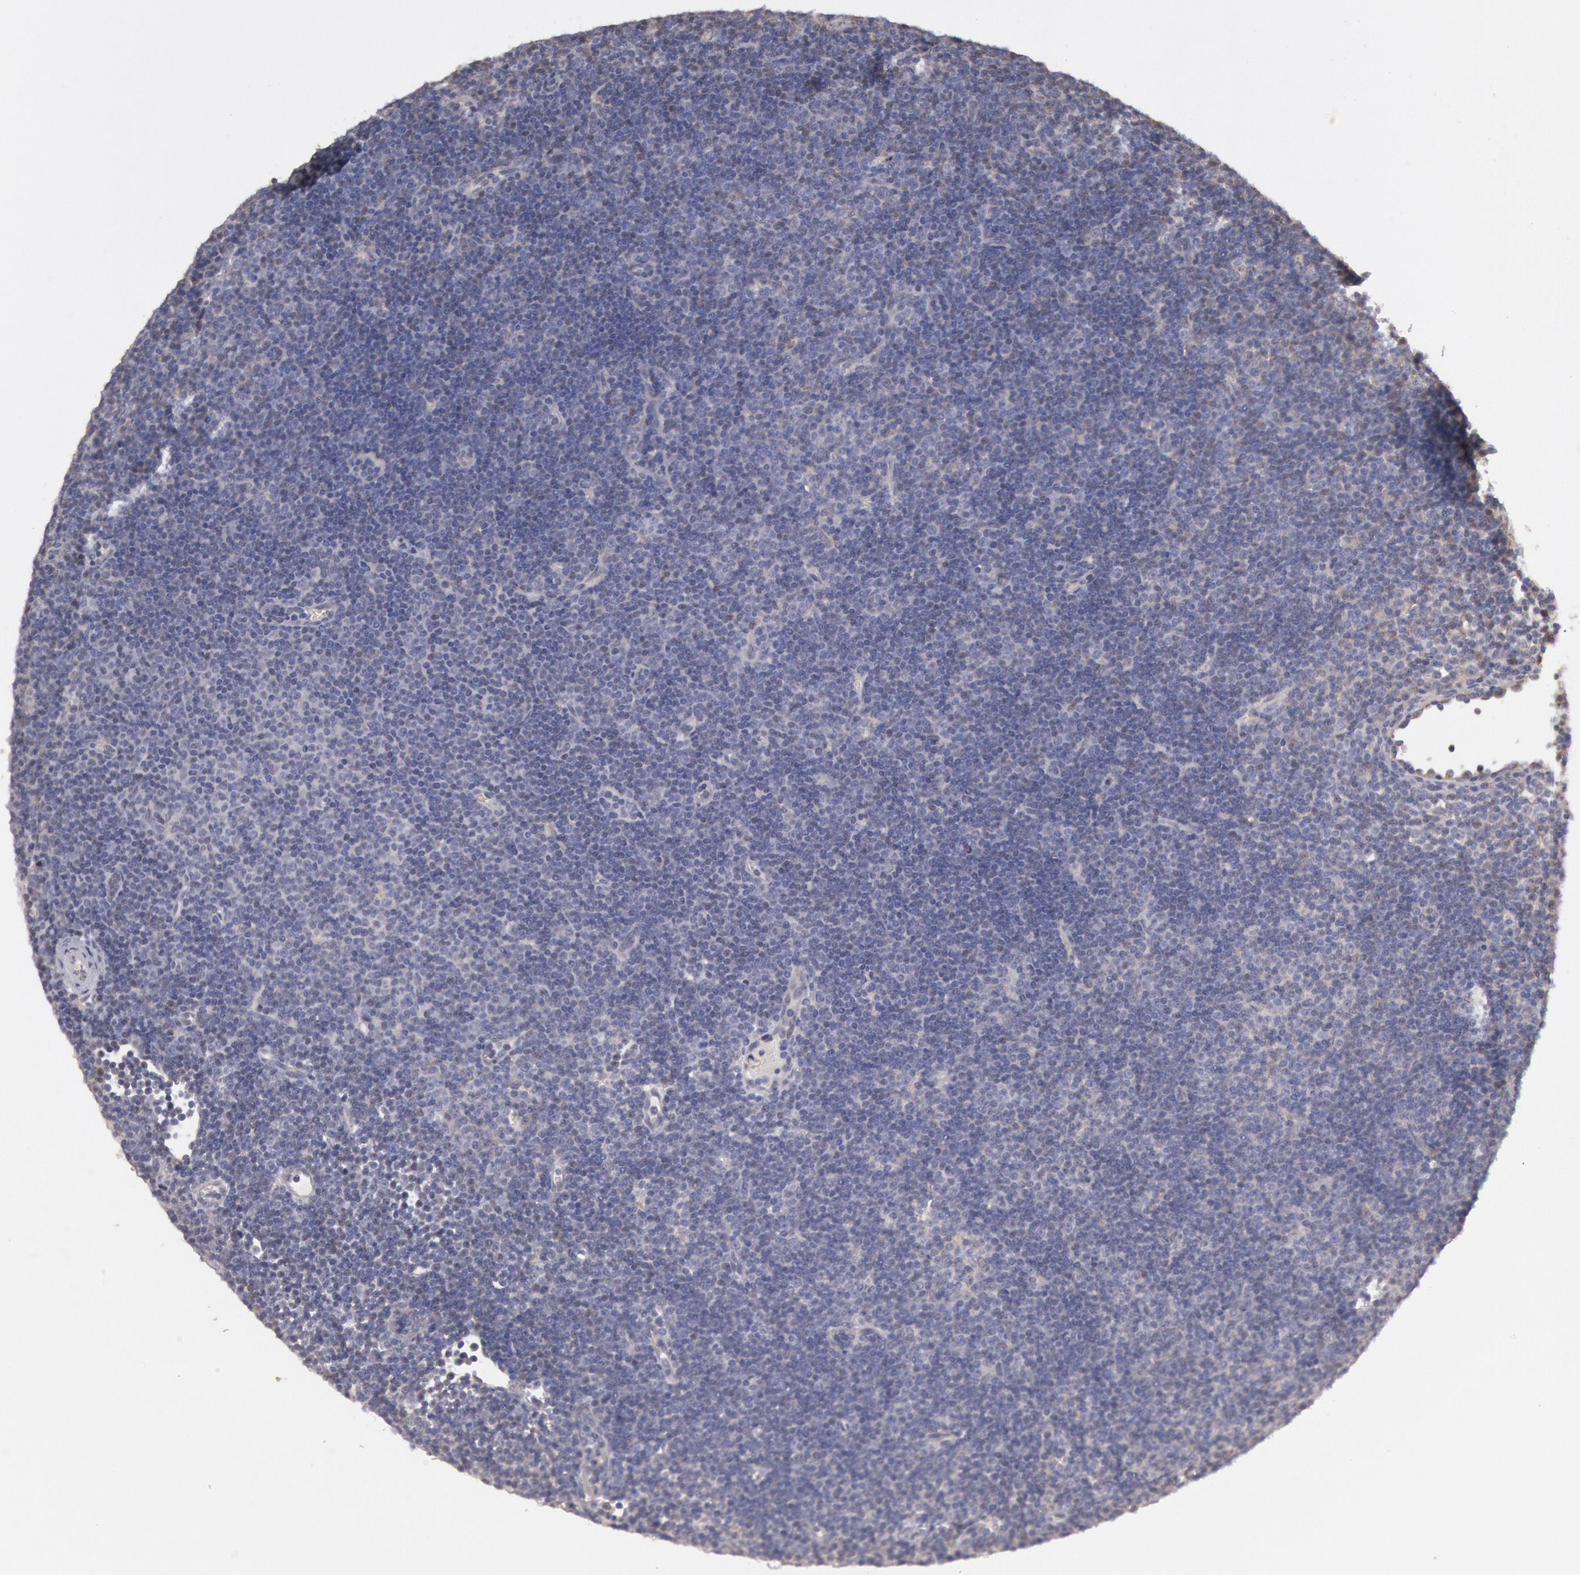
{"staining": {"intensity": "negative", "quantity": "none", "location": "none"}, "tissue": "lymphoma", "cell_type": "Tumor cells", "image_type": "cancer", "snomed": [{"axis": "morphology", "description": "Malignant lymphoma, non-Hodgkin's type, Low grade"}, {"axis": "topography", "description": "Lymph node"}], "caption": "DAB immunohistochemical staining of human lymphoma demonstrates no significant positivity in tumor cells.", "gene": "MPST", "patient": {"sex": "male", "age": 57}}